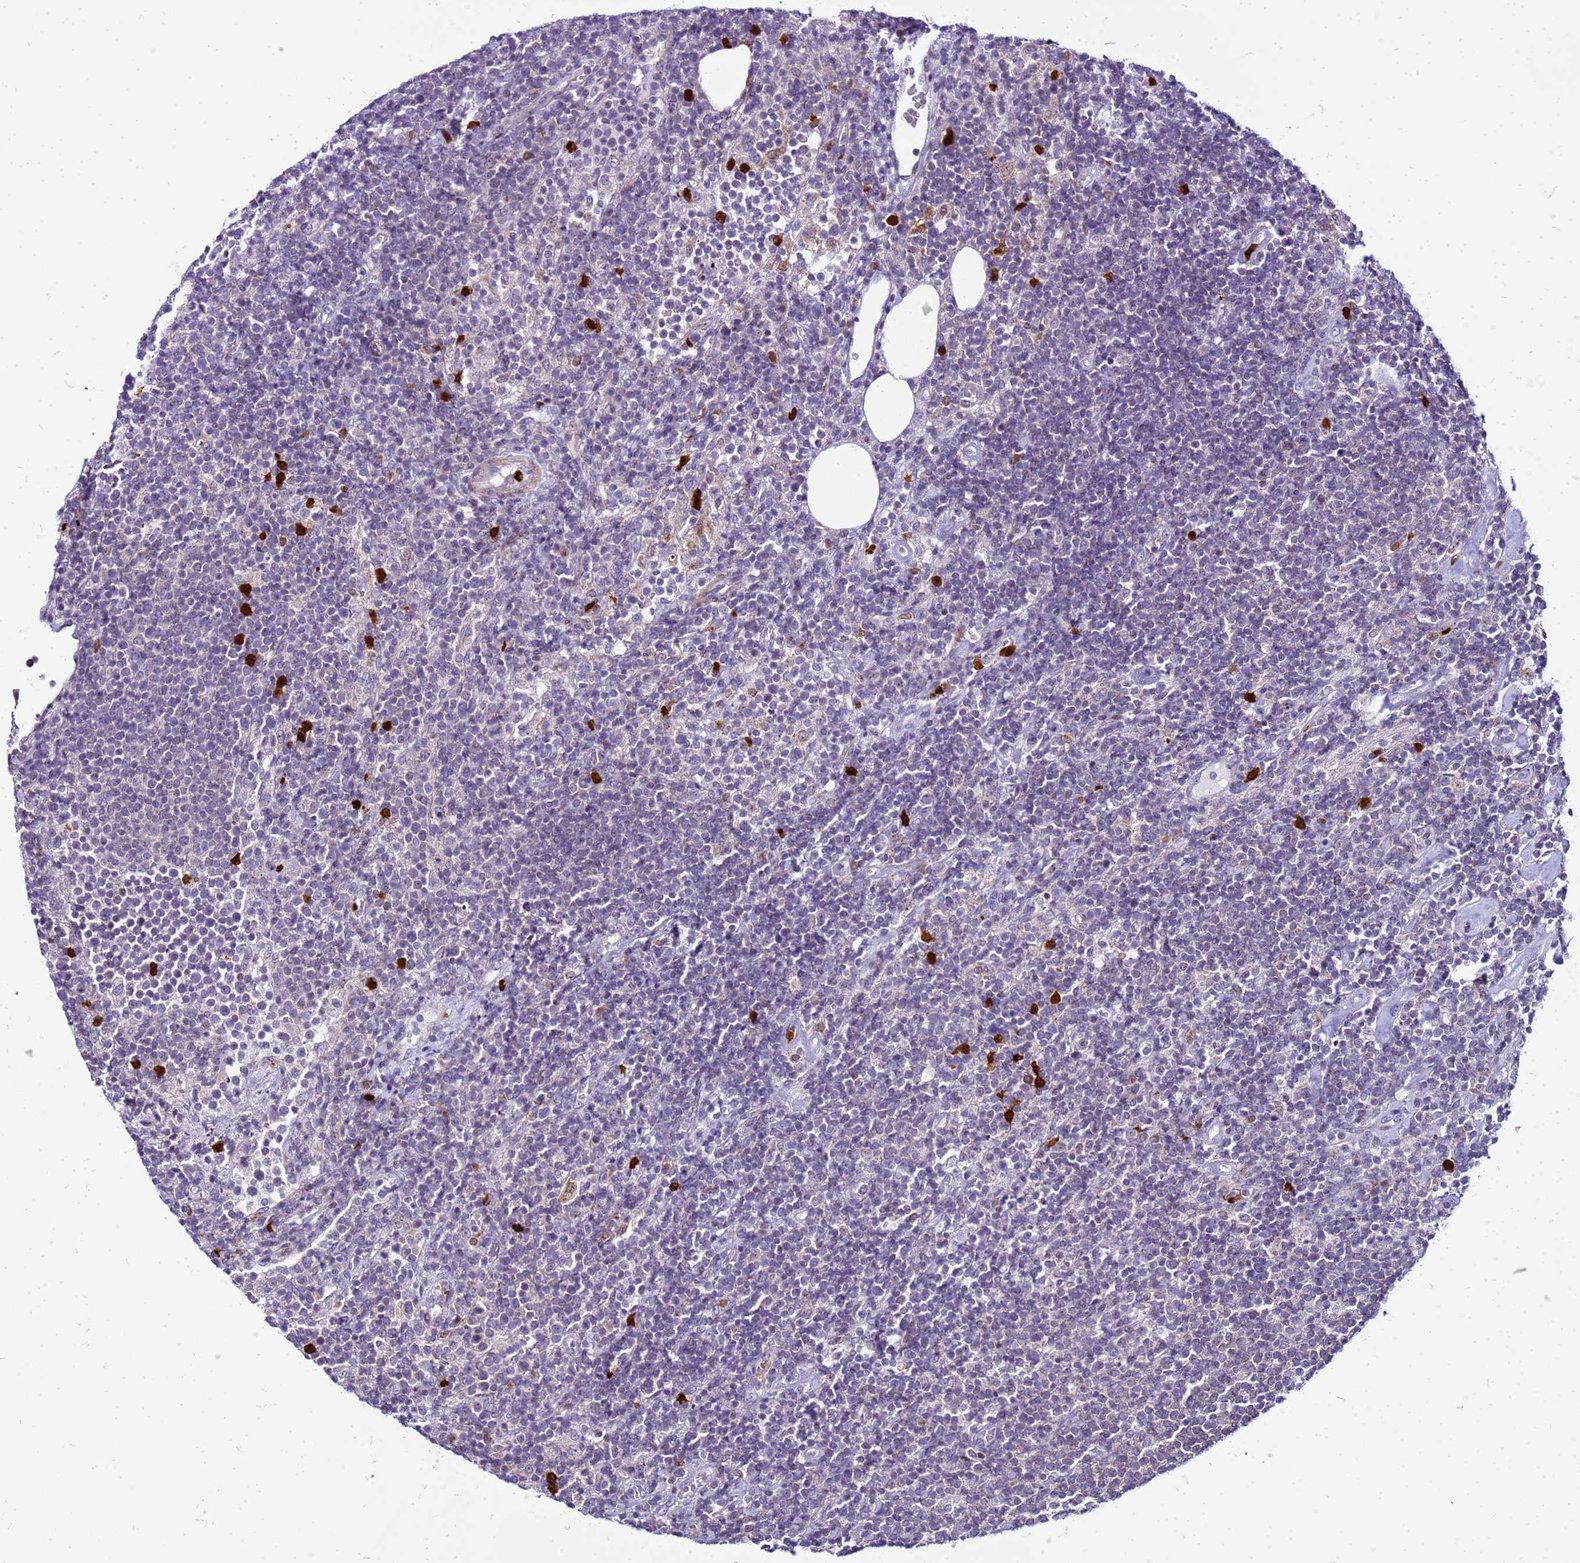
{"staining": {"intensity": "negative", "quantity": "none", "location": "none"}, "tissue": "lymphoma", "cell_type": "Tumor cells", "image_type": "cancer", "snomed": [{"axis": "morphology", "description": "Malignant lymphoma, non-Hodgkin's type, High grade"}, {"axis": "topography", "description": "Lymph node"}], "caption": "DAB (3,3'-diaminobenzidine) immunohistochemical staining of human malignant lymphoma, non-Hodgkin's type (high-grade) exhibits no significant positivity in tumor cells.", "gene": "VPS4B", "patient": {"sex": "male", "age": 61}}